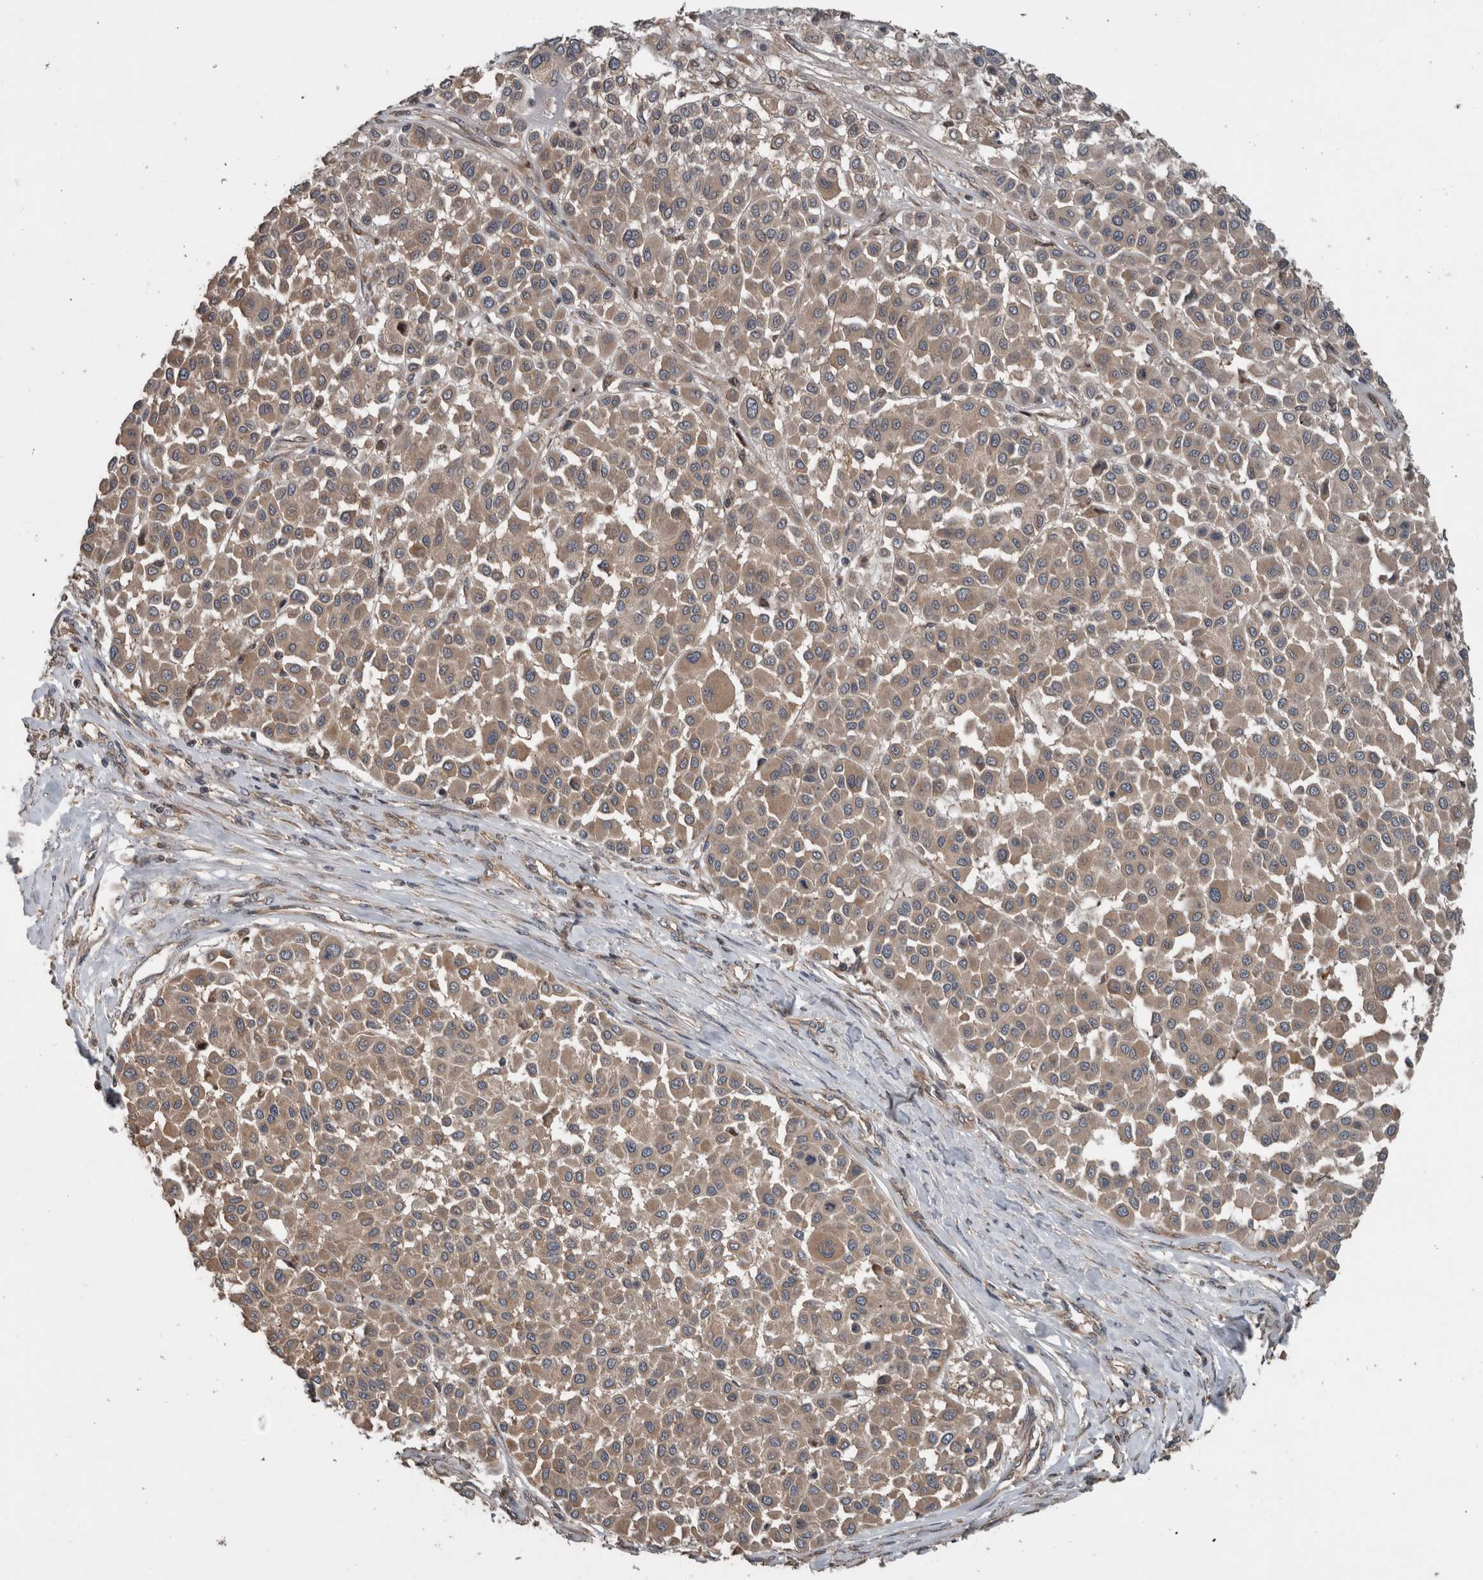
{"staining": {"intensity": "weak", "quantity": ">75%", "location": "cytoplasmic/membranous"}, "tissue": "melanoma", "cell_type": "Tumor cells", "image_type": "cancer", "snomed": [{"axis": "morphology", "description": "Malignant melanoma, Metastatic site"}, {"axis": "topography", "description": "Soft tissue"}], "caption": "Malignant melanoma (metastatic site) tissue demonstrates weak cytoplasmic/membranous positivity in approximately >75% of tumor cells, visualized by immunohistochemistry.", "gene": "RIOK3", "patient": {"sex": "male", "age": 41}}